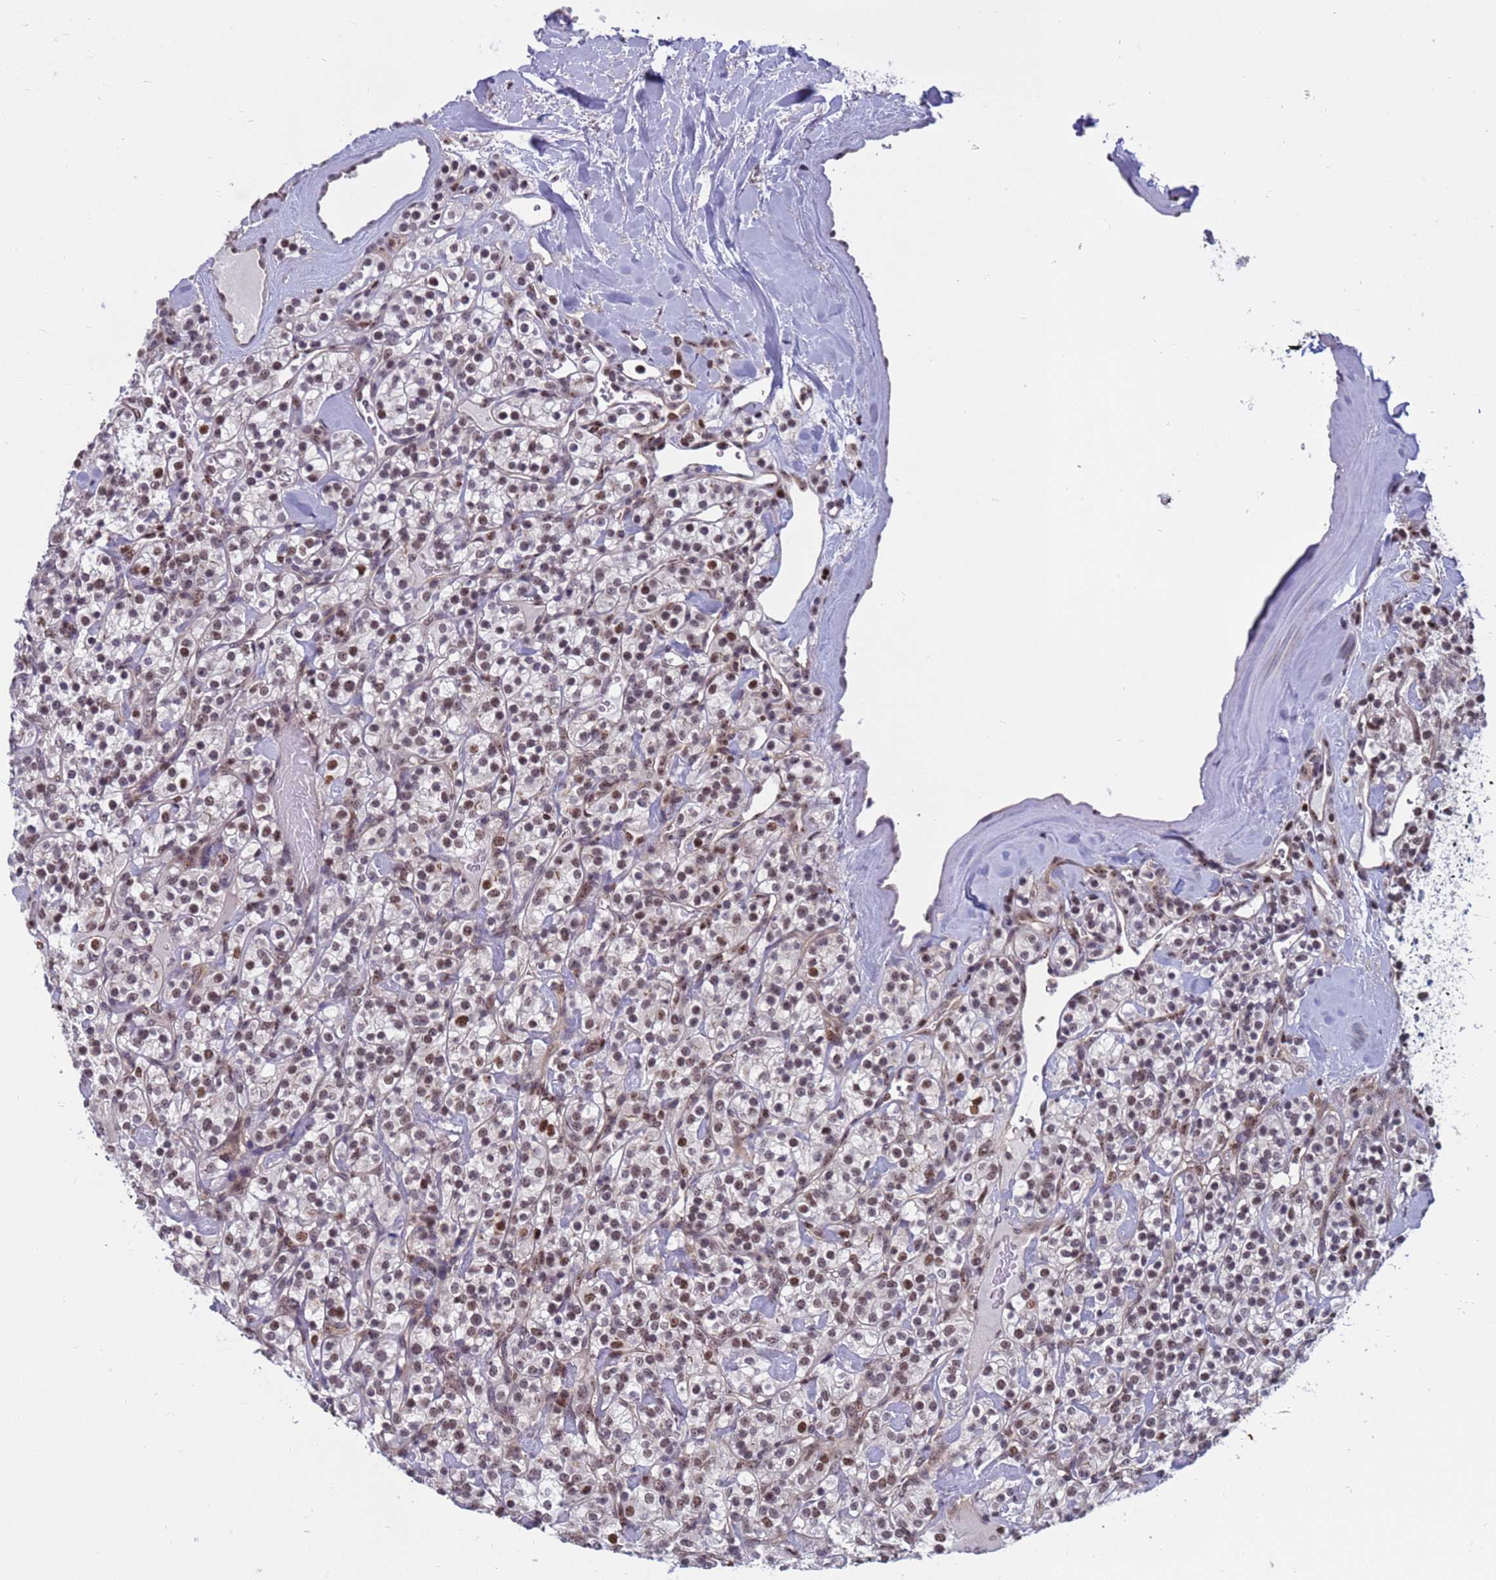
{"staining": {"intensity": "moderate", "quantity": ">75%", "location": "nuclear"}, "tissue": "renal cancer", "cell_type": "Tumor cells", "image_type": "cancer", "snomed": [{"axis": "morphology", "description": "Adenocarcinoma, NOS"}, {"axis": "topography", "description": "Kidney"}], "caption": "Protein expression by immunohistochemistry exhibits moderate nuclear positivity in approximately >75% of tumor cells in renal adenocarcinoma.", "gene": "NSL1", "patient": {"sex": "male", "age": 77}}